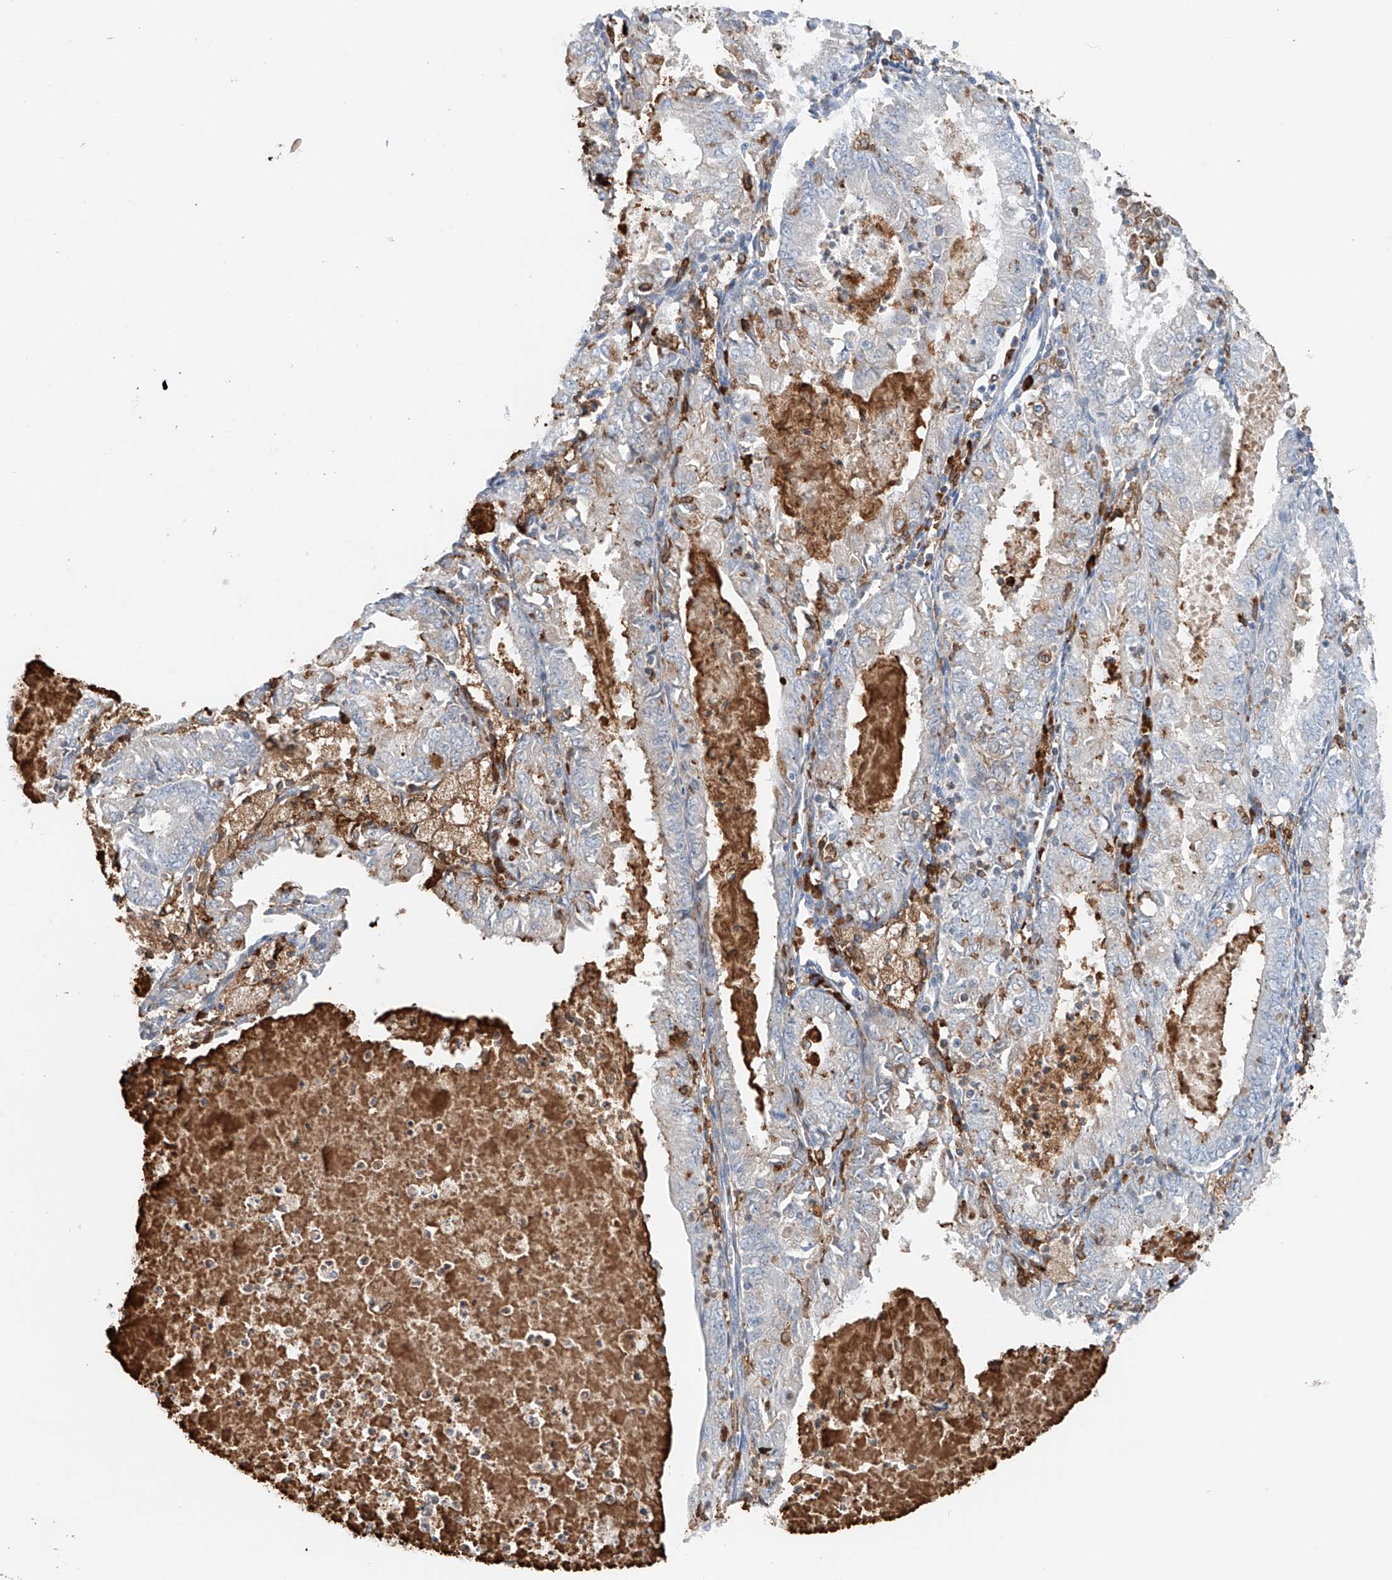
{"staining": {"intensity": "weak", "quantity": "<25%", "location": "cytoplasmic/membranous"}, "tissue": "endometrial cancer", "cell_type": "Tumor cells", "image_type": "cancer", "snomed": [{"axis": "morphology", "description": "Adenocarcinoma, NOS"}, {"axis": "topography", "description": "Endometrium"}], "caption": "DAB immunohistochemical staining of endometrial adenocarcinoma reveals no significant expression in tumor cells. (Stains: DAB immunohistochemistry (IHC) with hematoxylin counter stain, Microscopy: brightfield microscopy at high magnification).", "gene": "TBXAS1", "patient": {"sex": "female", "age": 57}}